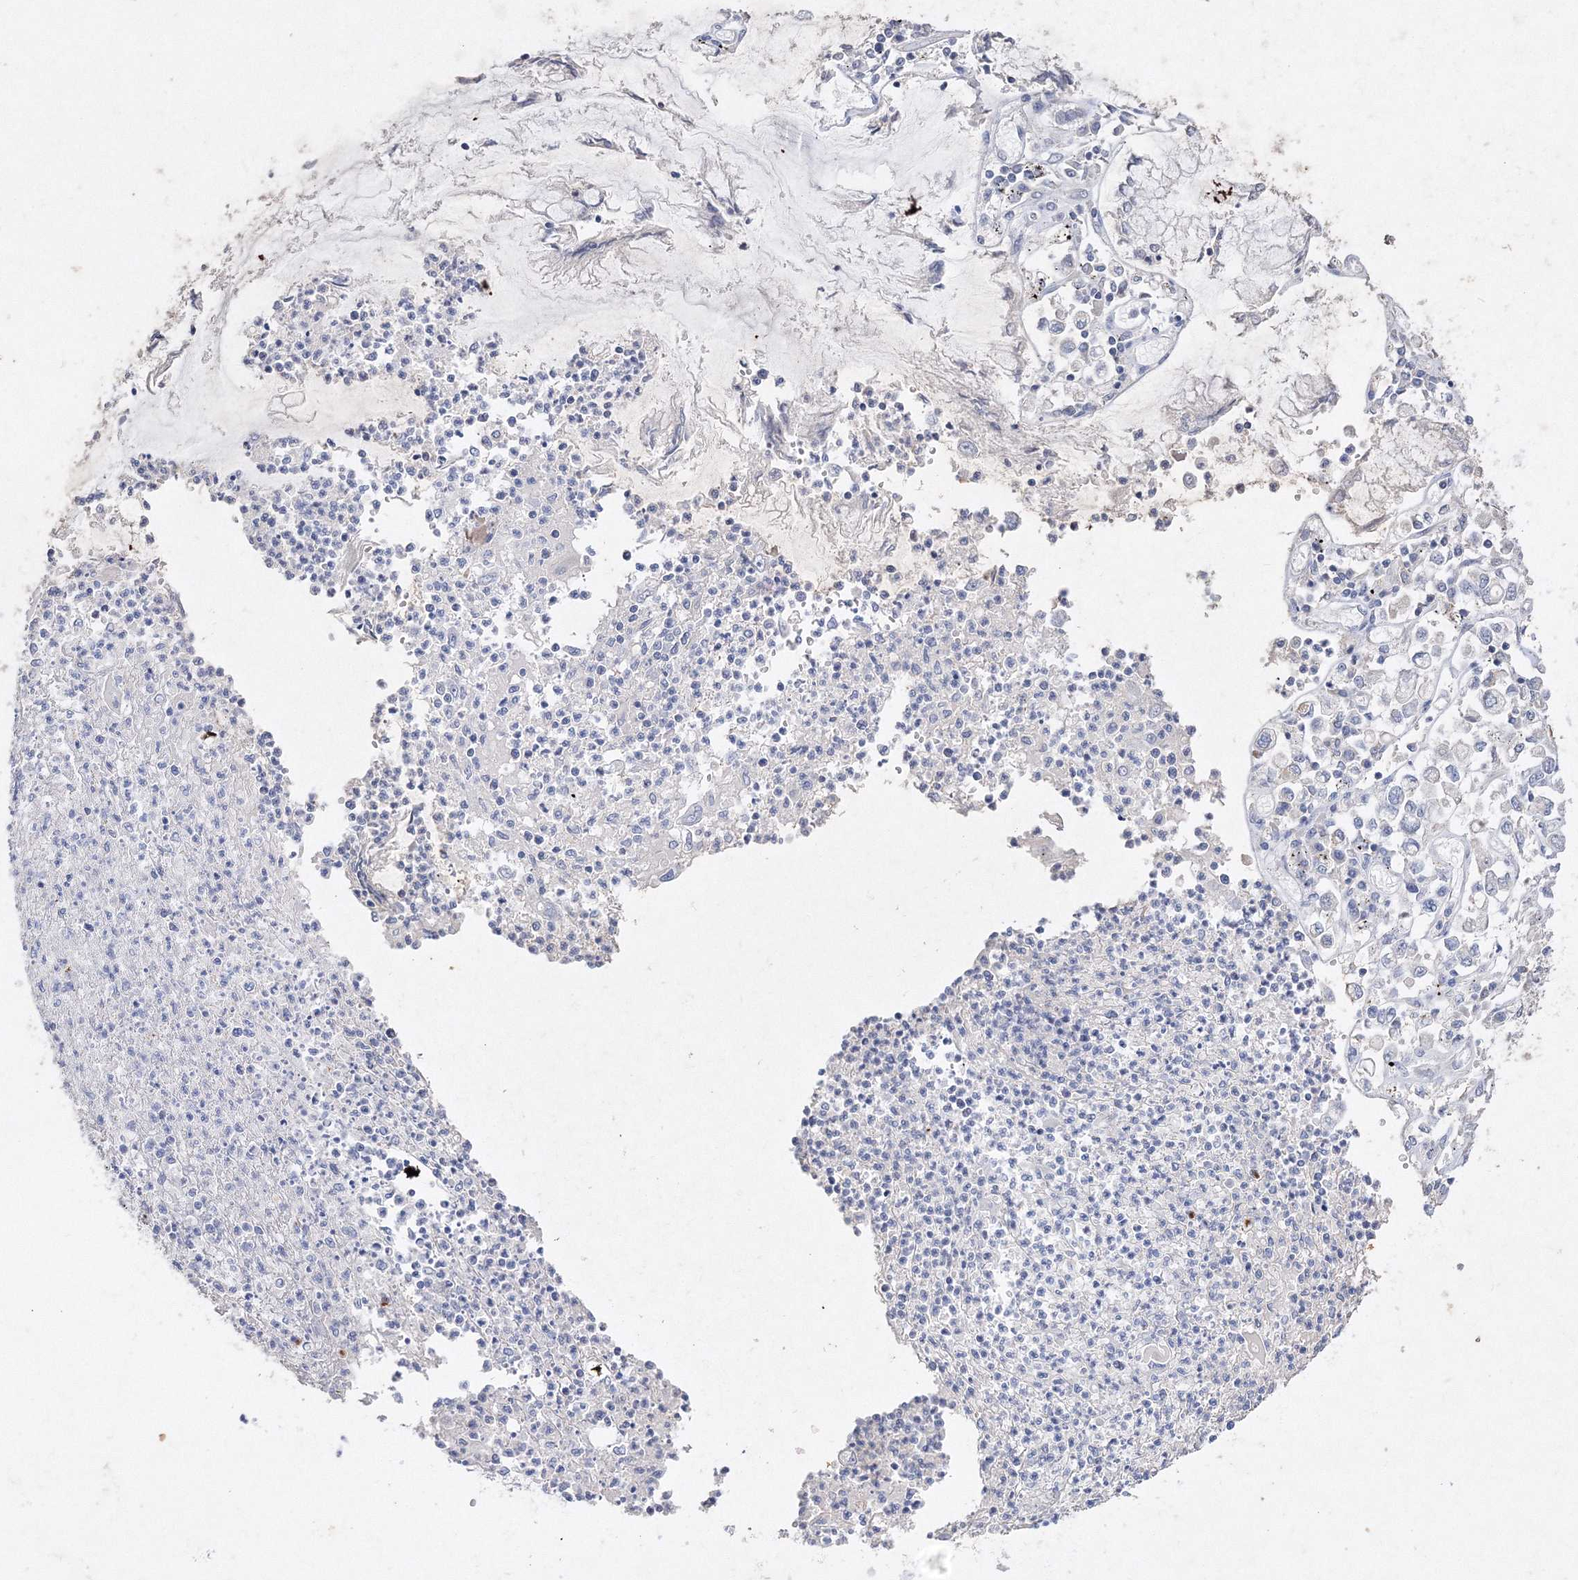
{"staining": {"intensity": "negative", "quantity": "none", "location": "none"}, "tissue": "stomach cancer", "cell_type": "Tumor cells", "image_type": "cancer", "snomed": [{"axis": "morphology", "description": "Adenocarcinoma, NOS"}, {"axis": "topography", "description": "Stomach"}], "caption": "Tumor cells are negative for protein expression in human adenocarcinoma (stomach). Nuclei are stained in blue.", "gene": "GLS", "patient": {"sex": "female", "age": 76}}